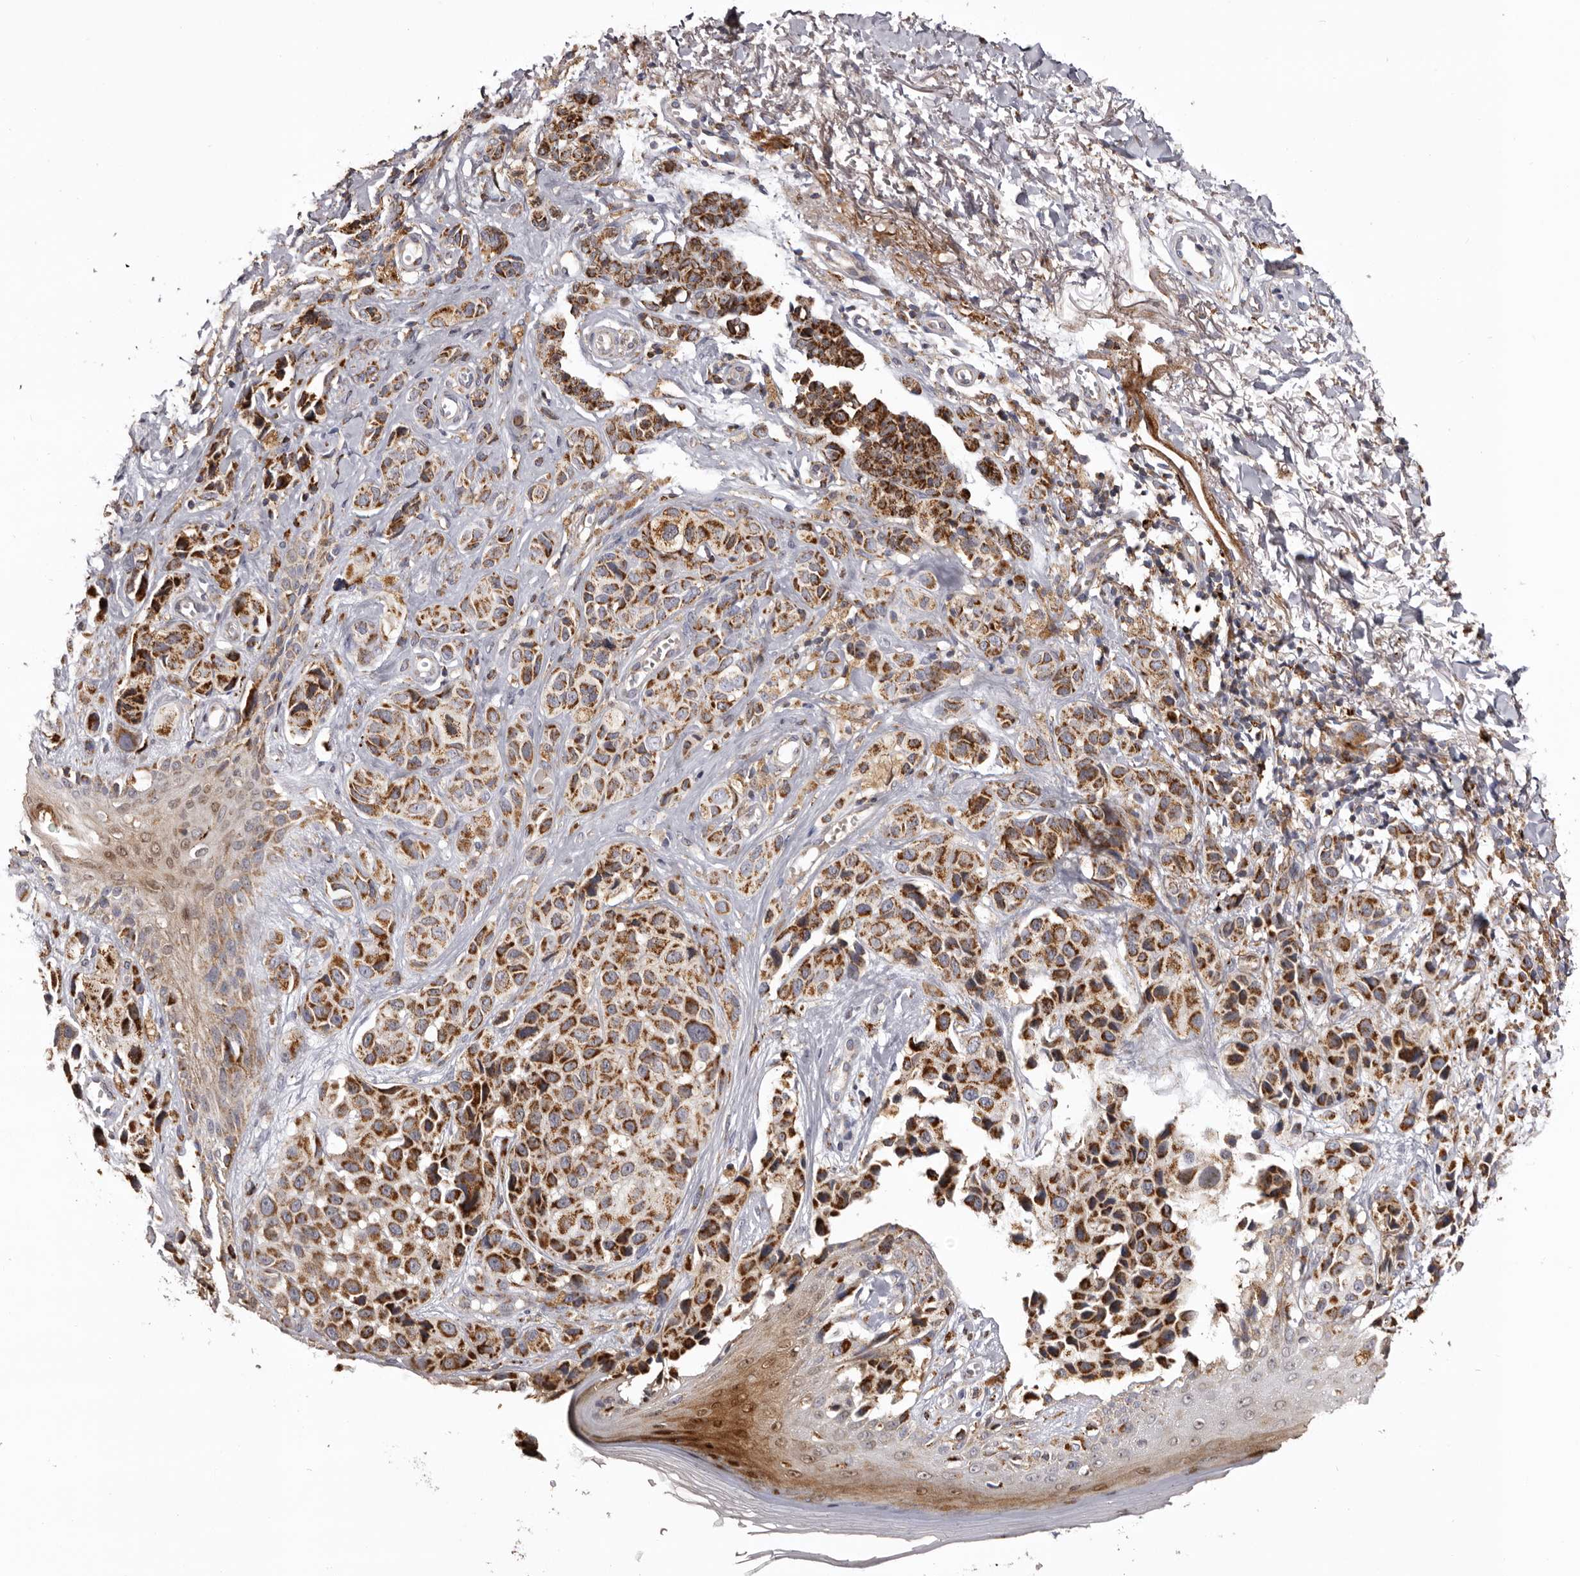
{"staining": {"intensity": "strong", "quantity": ">75%", "location": "cytoplasmic/membranous"}, "tissue": "melanoma", "cell_type": "Tumor cells", "image_type": "cancer", "snomed": [{"axis": "morphology", "description": "Malignant melanoma, NOS"}, {"axis": "topography", "description": "Skin"}], "caption": "About >75% of tumor cells in human melanoma show strong cytoplasmic/membranous protein staining as visualized by brown immunohistochemical staining.", "gene": "MECR", "patient": {"sex": "female", "age": 58}}